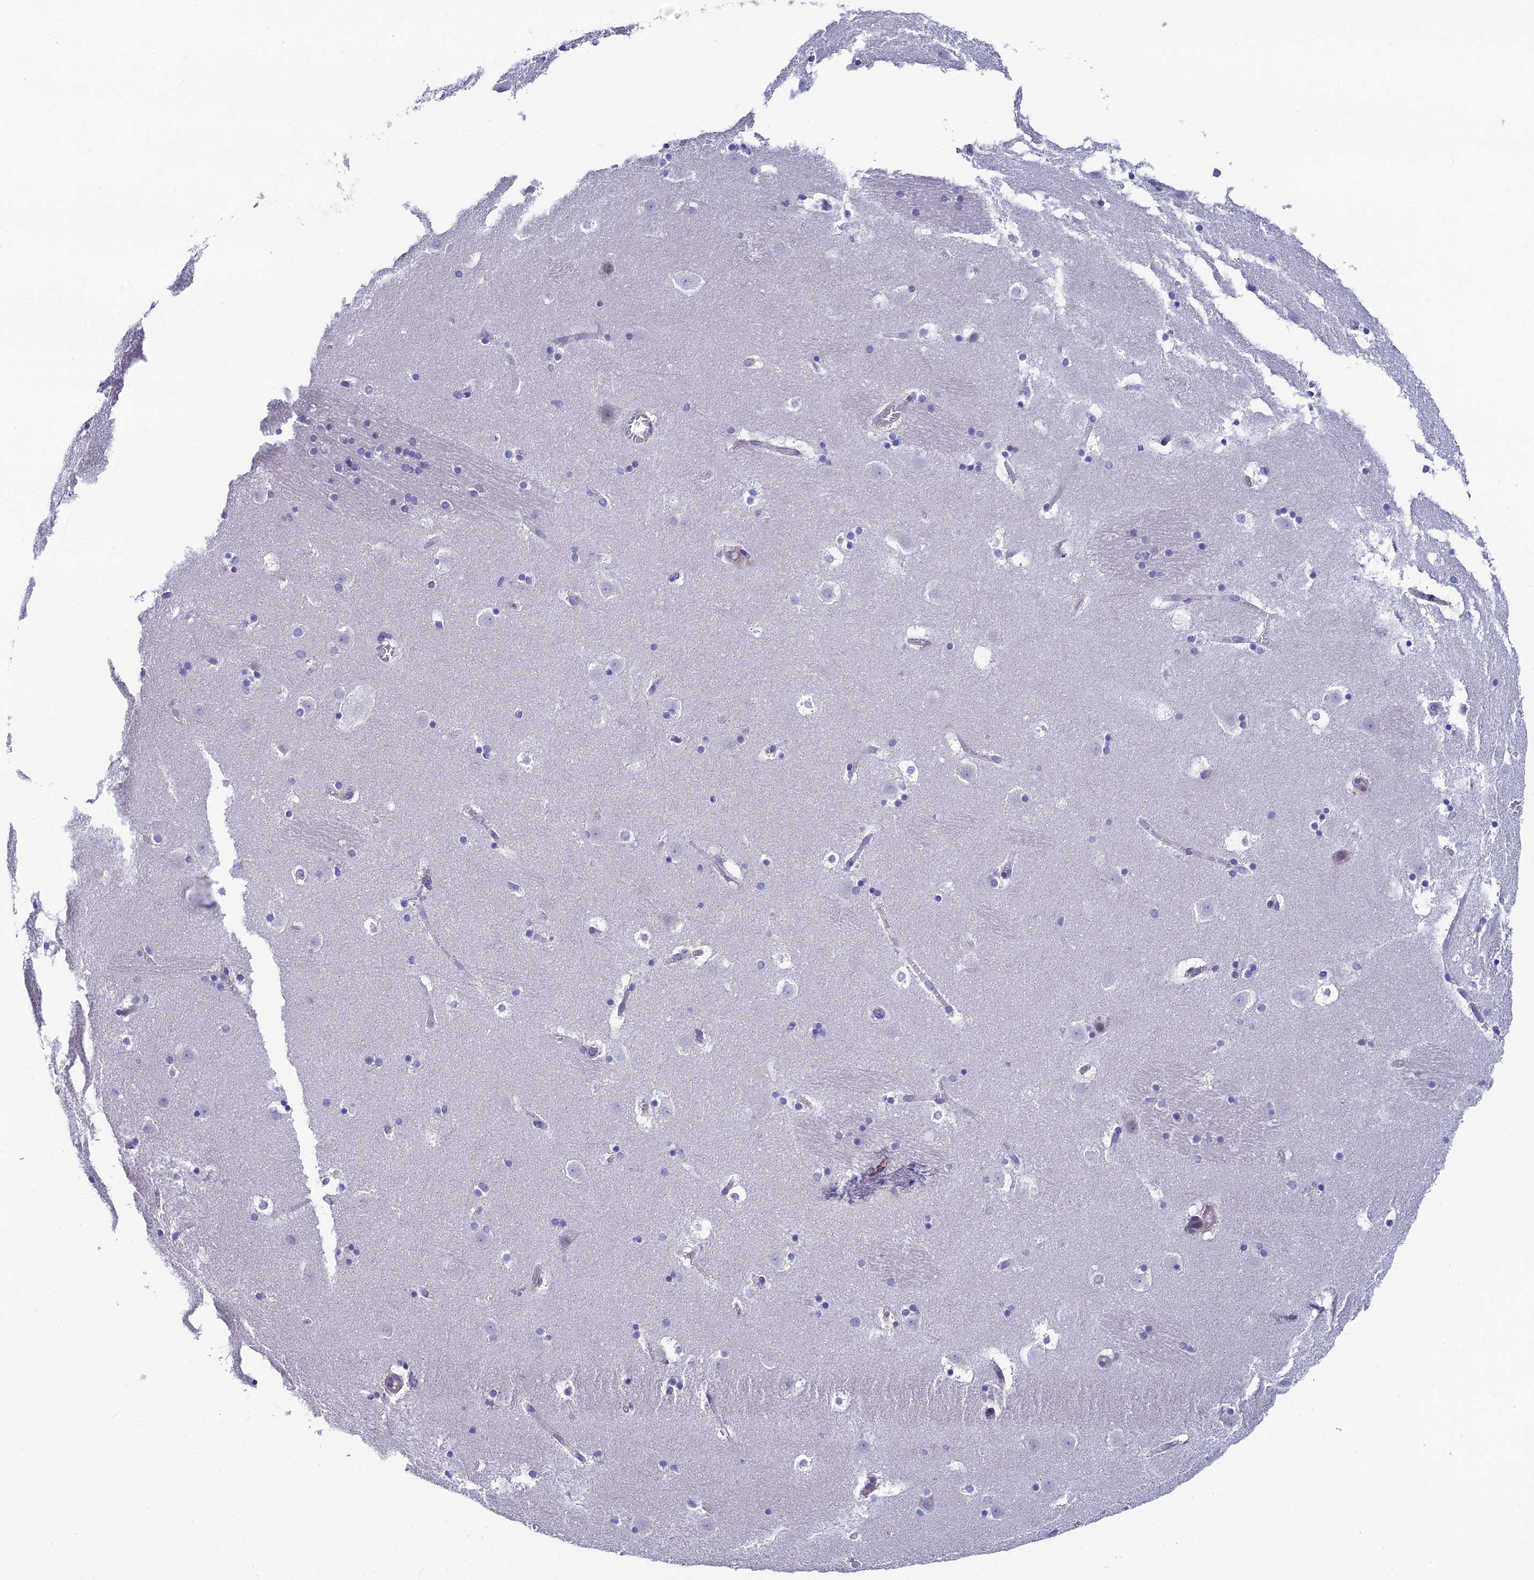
{"staining": {"intensity": "negative", "quantity": "none", "location": "none"}, "tissue": "caudate", "cell_type": "Glial cells", "image_type": "normal", "snomed": [{"axis": "morphology", "description": "Normal tissue, NOS"}, {"axis": "topography", "description": "Lateral ventricle wall"}], "caption": "High magnification brightfield microscopy of benign caudate stained with DAB (3,3'-diaminobenzidine) (brown) and counterstained with hematoxylin (blue): glial cells show no significant positivity. (Brightfield microscopy of DAB (3,3'-diaminobenzidine) immunohistochemistry (IHC) at high magnification).", "gene": "MACIR", "patient": {"sex": "male", "age": 45}}